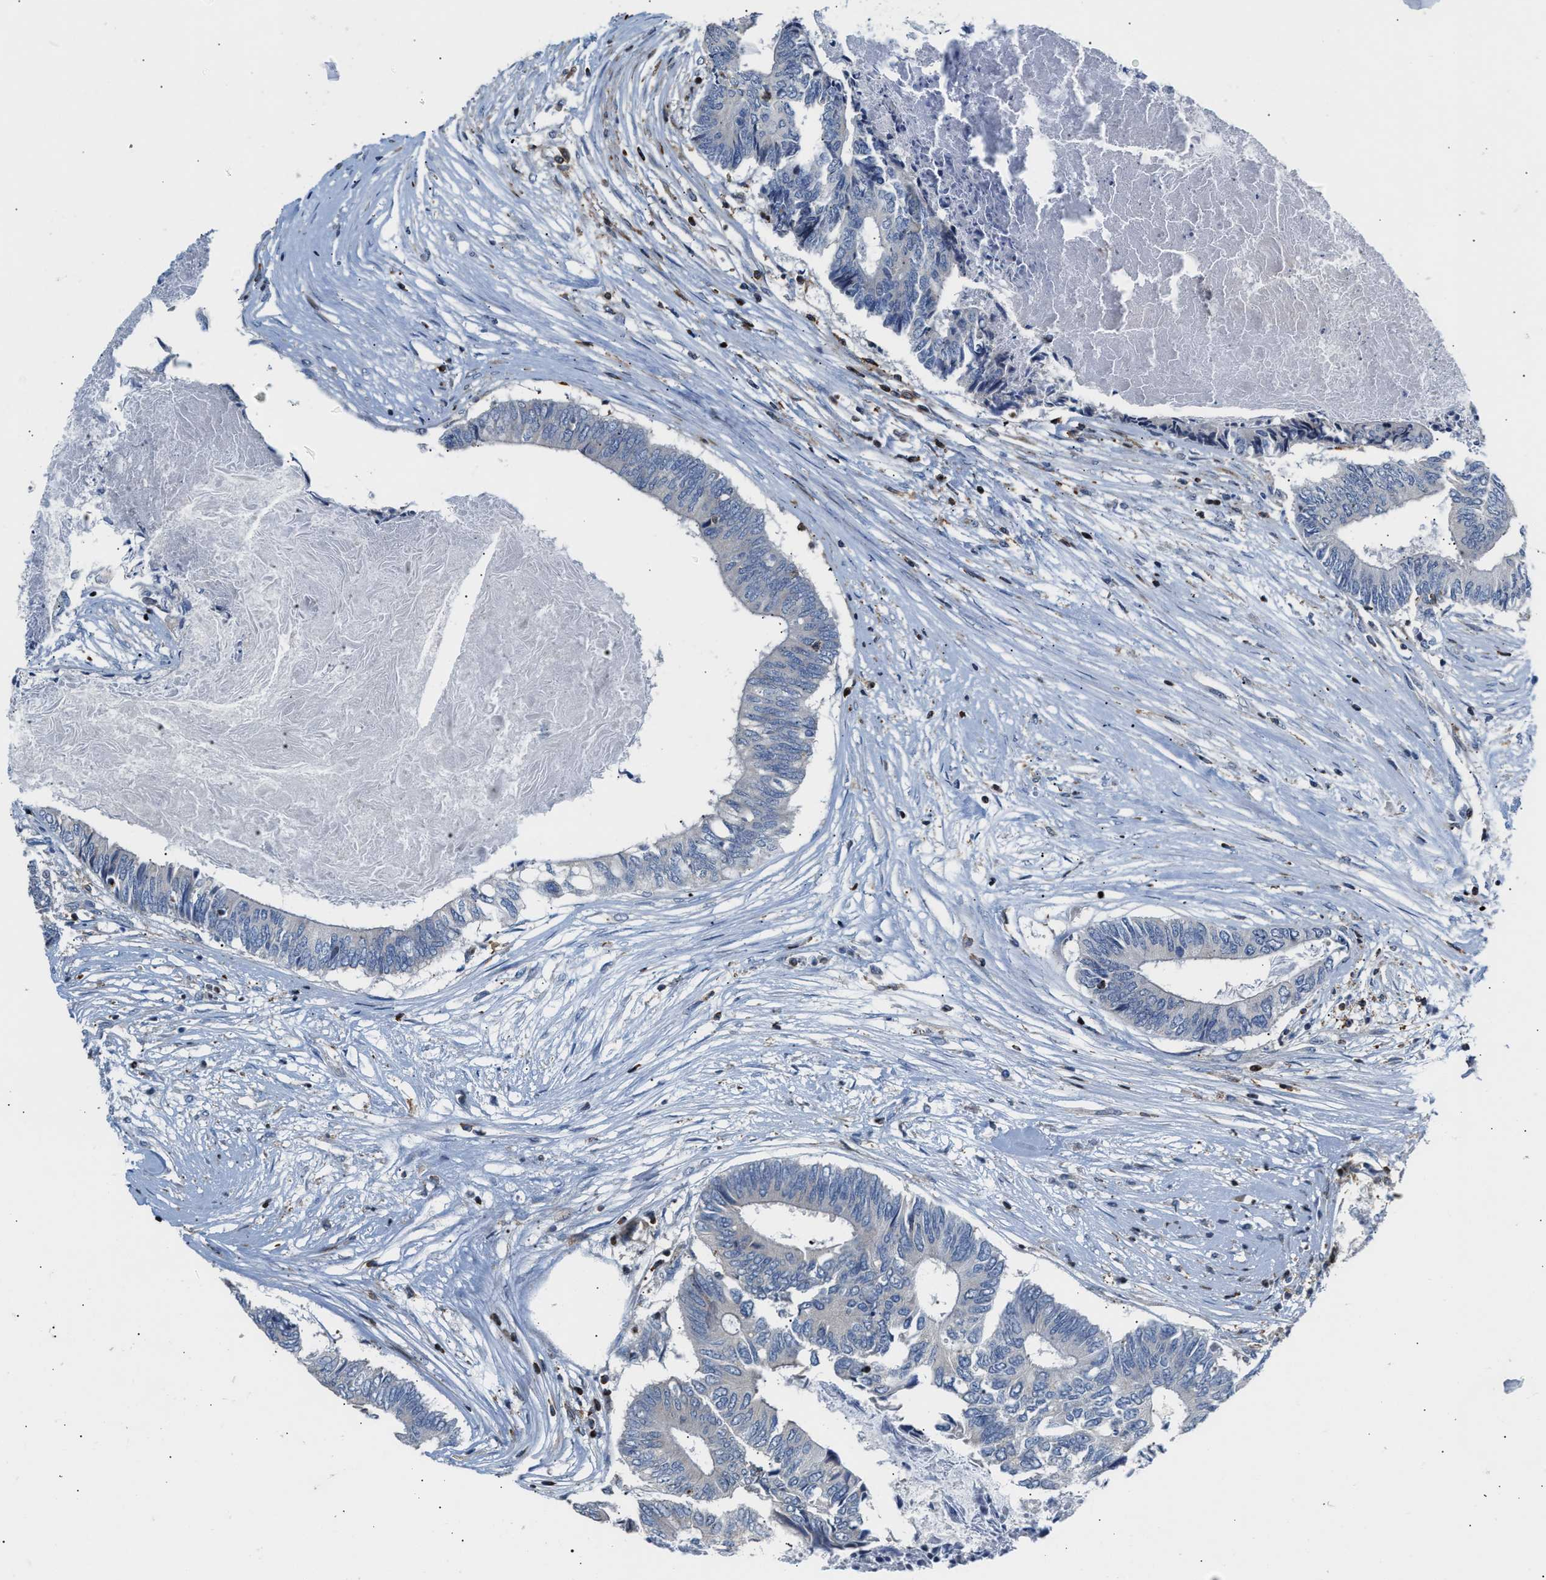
{"staining": {"intensity": "negative", "quantity": "none", "location": "none"}, "tissue": "colorectal cancer", "cell_type": "Tumor cells", "image_type": "cancer", "snomed": [{"axis": "morphology", "description": "Adenocarcinoma, NOS"}, {"axis": "topography", "description": "Rectum"}], "caption": "Immunohistochemistry of colorectal adenocarcinoma exhibits no expression in tumor cells.", "gene": "ATP9A", "patient": {"sex": "male", "age": 63}}